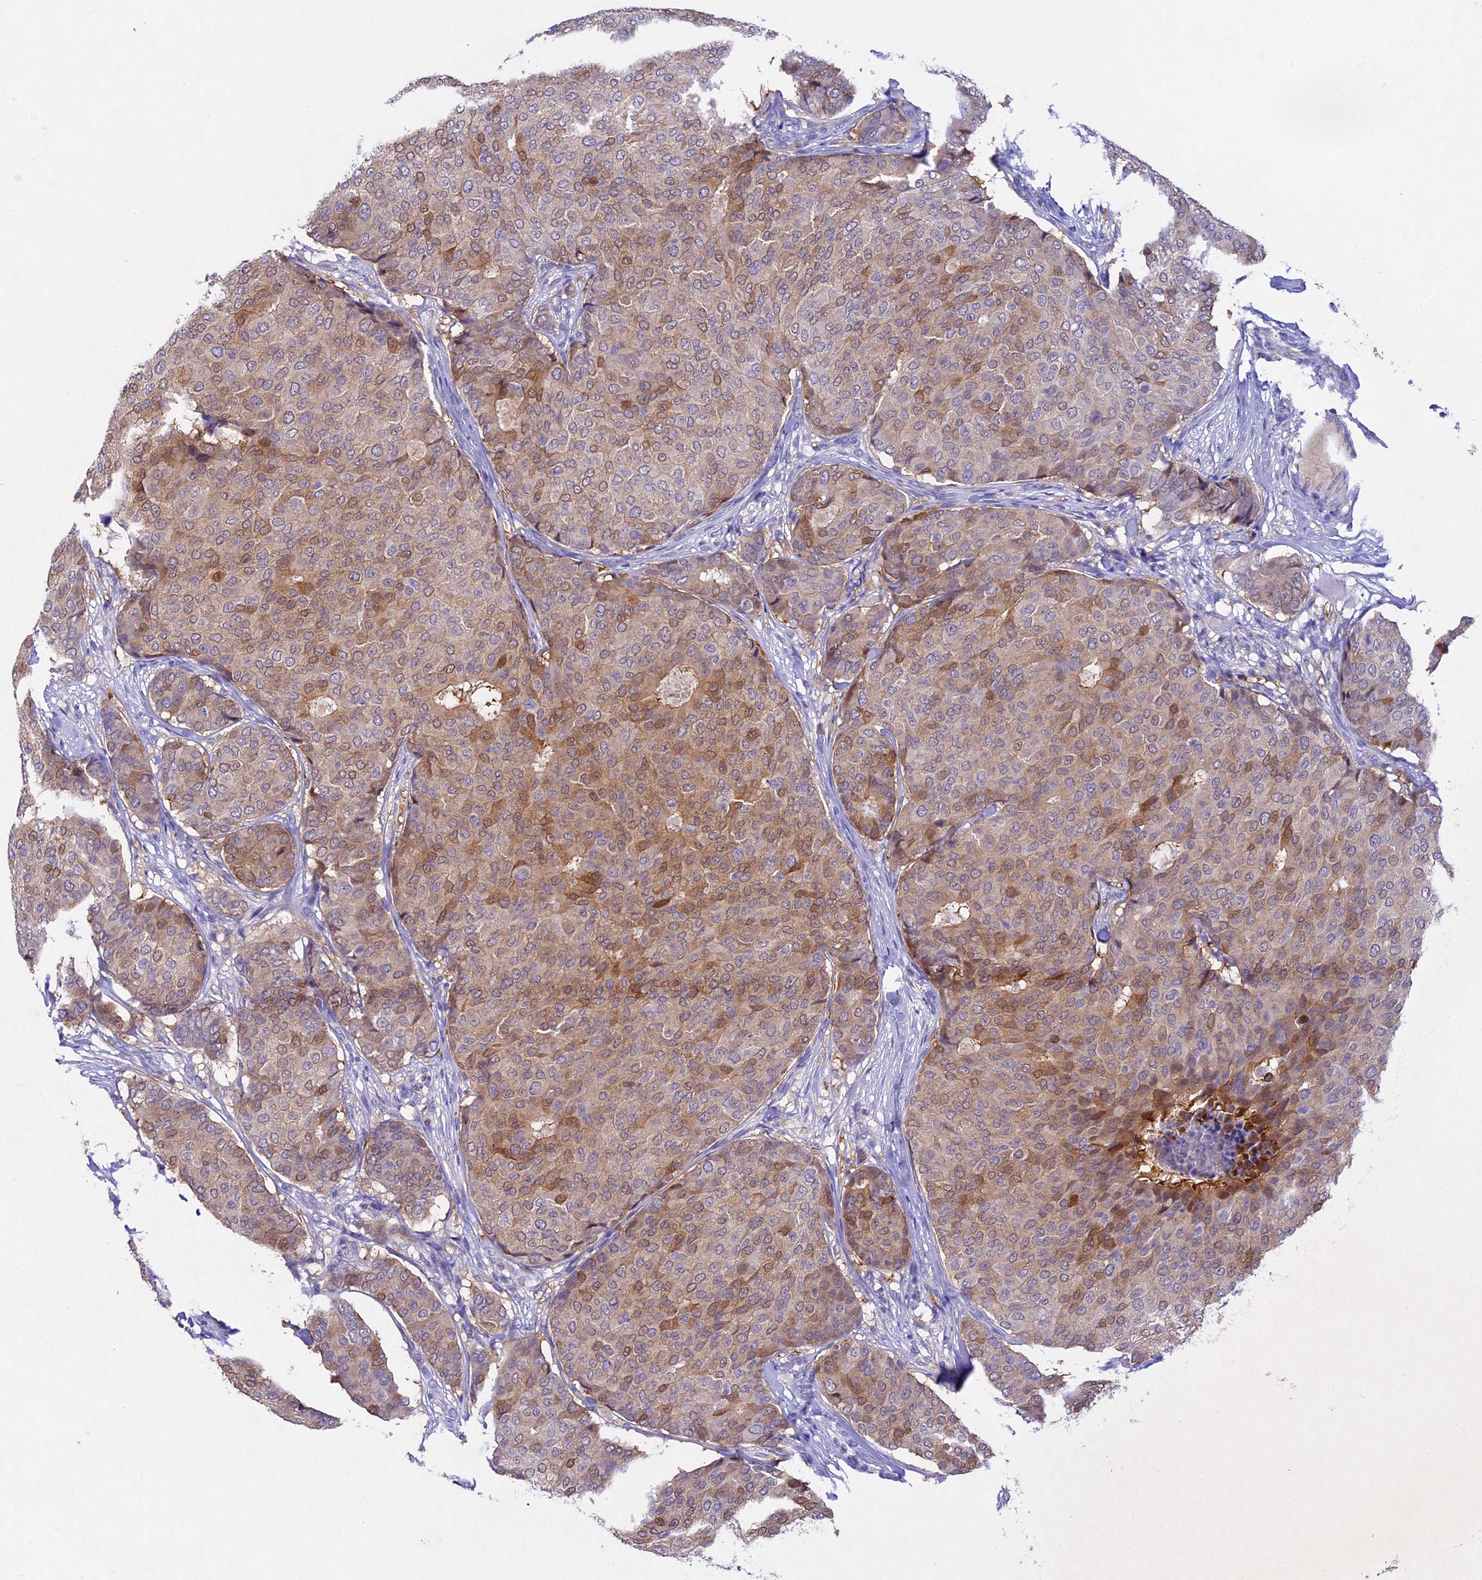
{"staining": {"intensity": "moderate", "quantity": "25%-75%", "location": "cytoplasmic/membranous"}, "tissue": "breast cancer", "cell_type": "Tumor cells", "image_type": "cancer", "snomed": [{"axis": "morphology", "description": "Duct carcinoma"}, {"axis": "topography", "description": "Breast"}], "caption": "Human breast cancer (infiltrating ductal carcinoma) stained with a protein marker reveals moderate staining in tumor cells.", "gene": "TGDS", "patient": {"sex": "female", "age": 75}}